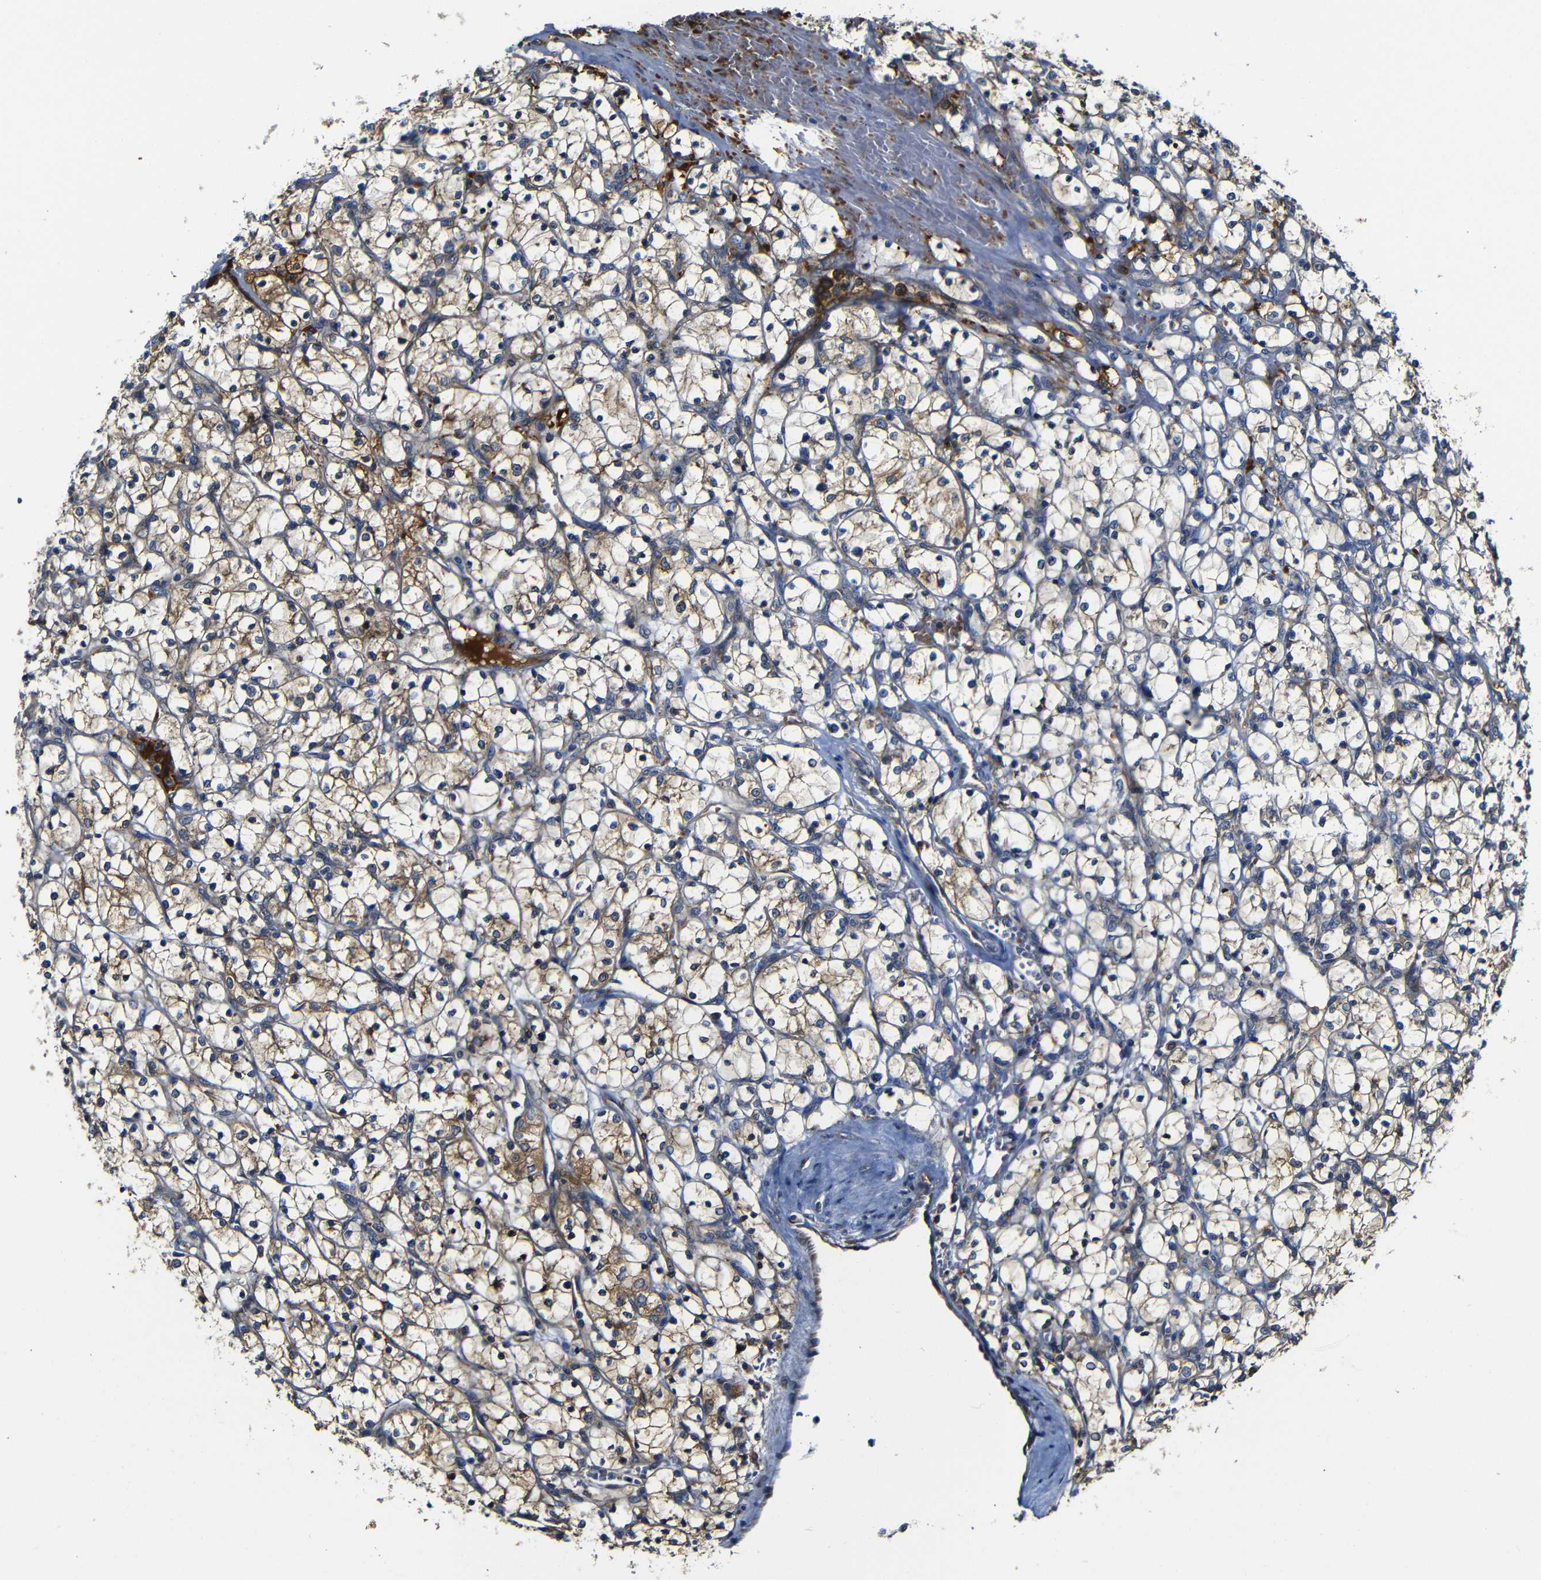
{"staining": {"intensity": "moderate", "quantity": ">75%", "location": "cytoplasmic/membranous"}, "tissue": "renal cancer", "cell_type": "Tumor cells", "image_type": "cancer", "snomed": [{"axis": "morphology", "description": "Adenocarcinoma, NOS"}, {"axis": "topography", "description": "Kidney"}], "caption": "A brown stain shows moderate cytoplasmic/membranous staining of a protein in human renal cancer tumor cells.", "gene": "CLCC1", "patient": {"sex": "female", "age": 69}}